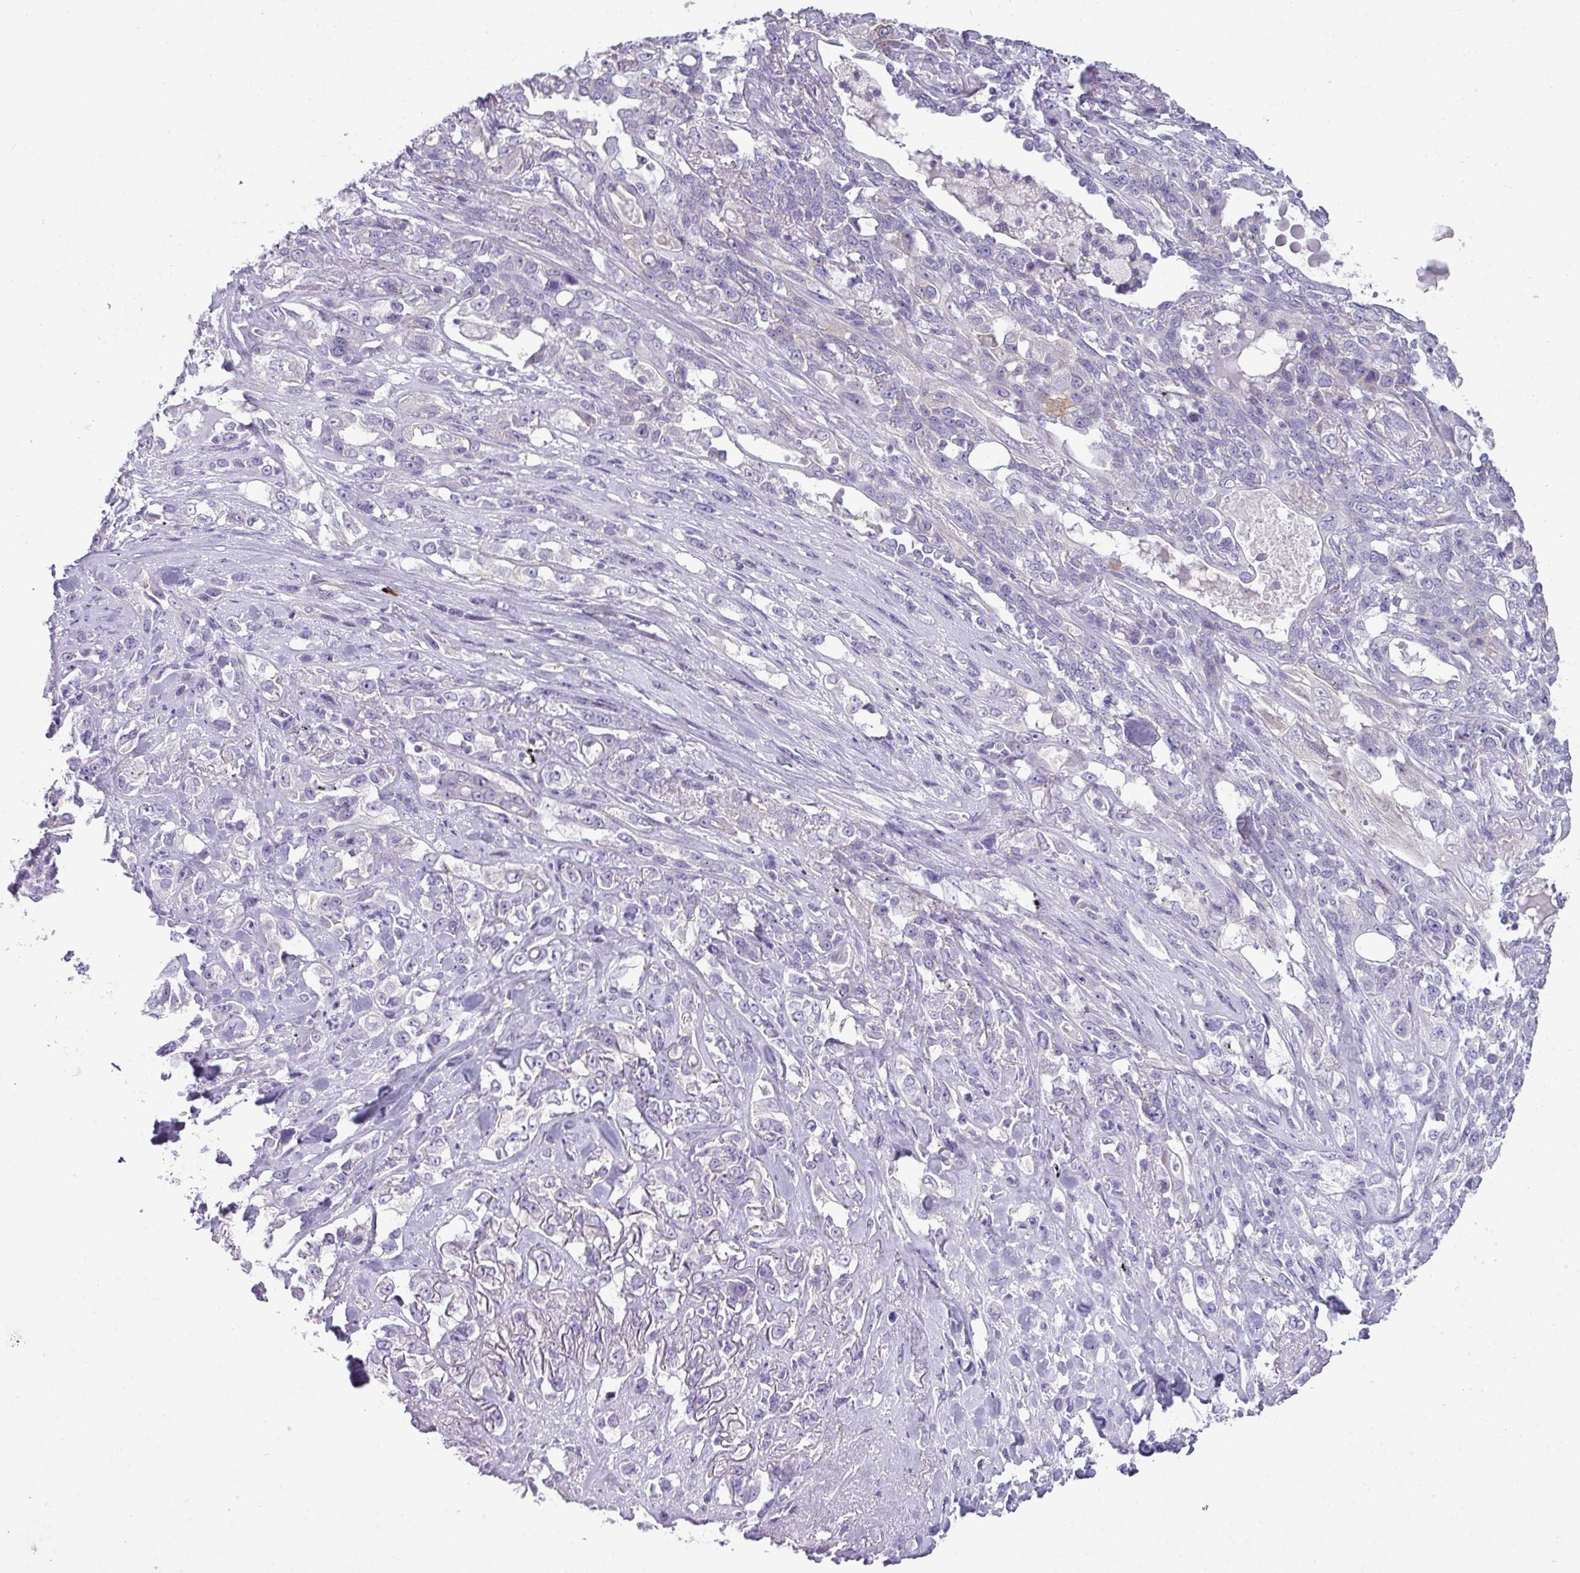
{"staining": {"intensity": "negative", "quantity": "none", "location": "none"}, "tissue": "lung cancer", "cell_type": "Tumor cells", "image_type": "cancer", "snomed": [{"axis": "morphology", "description": "Squamous cell carcinoma, NOS"}, {"axis": "topography", "description": "Lung"}], "caption": "A photomicrograph of lung cancer stained for a protein reveals no brown staining in tumor cells.", "gene": "STAT5A", "patient": {"sex": "female", "age": 70}}